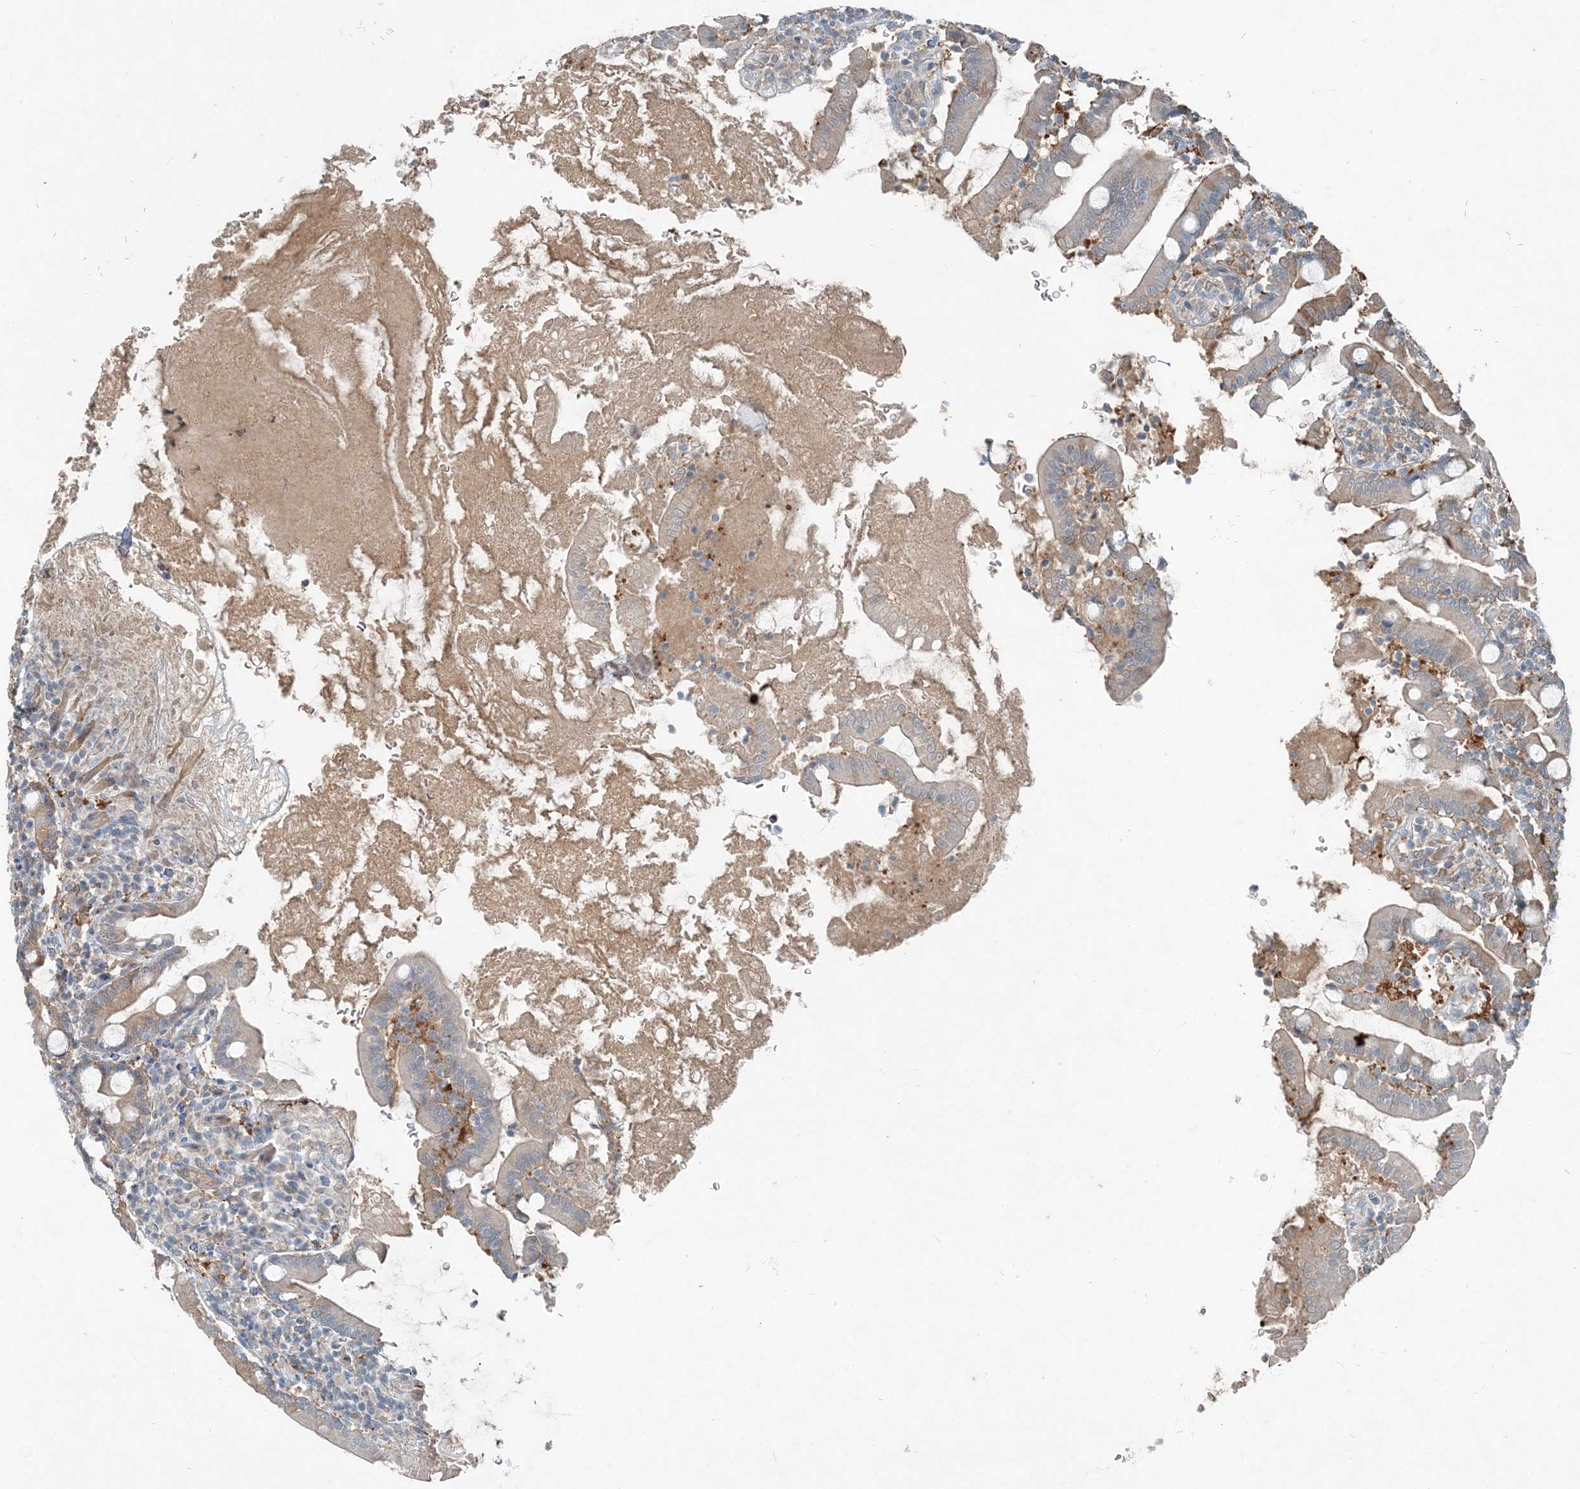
{"staining": {"intensity": "moderate", "quantity": ">75%", "location": "cytoplasmic/membranous"}, "tissue": "duodenum", "cell_type": "Glandular cells", "image_type": "normal", "snomed": [{"axis": "morphology", "description": "Normal tissue, NOS"}, {"axis": "topography", "description": "Duodenum"}], "caption": "Immunohistochemistry (IHC) micrograph of benign duodenum: duodenum stained using immunohistochemistry exhibits medium levels of moderate protein expression localized specifically in the cytoplasmic/membranous of glandular cells, appearing as a cytoplasmic/membranous brown color.", "gene": "ARMH1", "patient": {"sex": "male", "age": 35}}